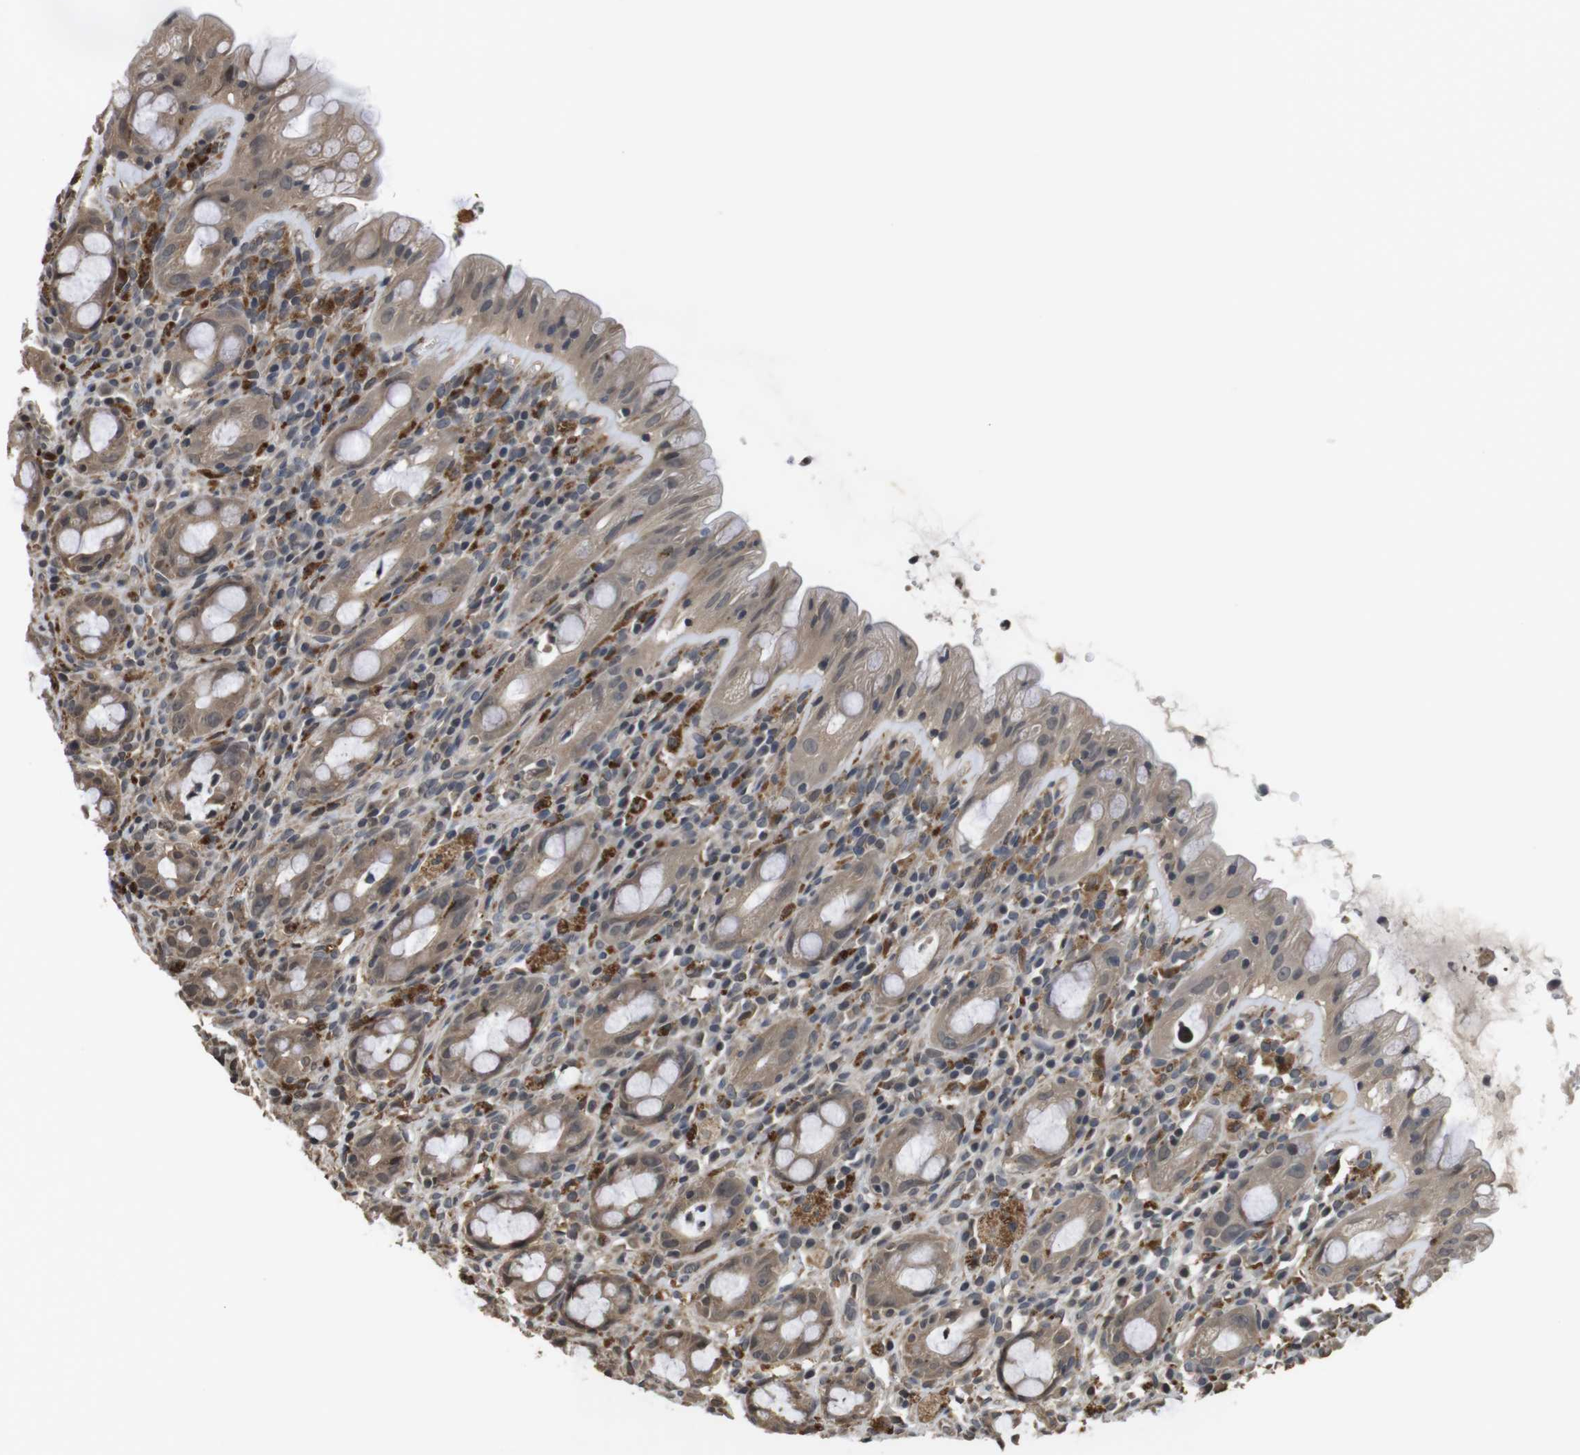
{"staining": {"intensity": "weak", "quantity": ">75%", "location": "cytoplasmic/membranous"}, "tissue": "rectum", "cell_type": "Glandular cells", "image_type": "normal", "snomed": [{"axis": "morphology", "description": "Normal tissue, NOS"}, {"axis": "topography", "description": "Rectum"}], "caption": "An immunohistochemistry micrograph of normal tissue is shown. Protein staining in brown shows weak cytoplasmic/membranous positivity in rectum within glandular cells.", "gene": "FZD10", "patient": {"sex": "male", "age": 44}}